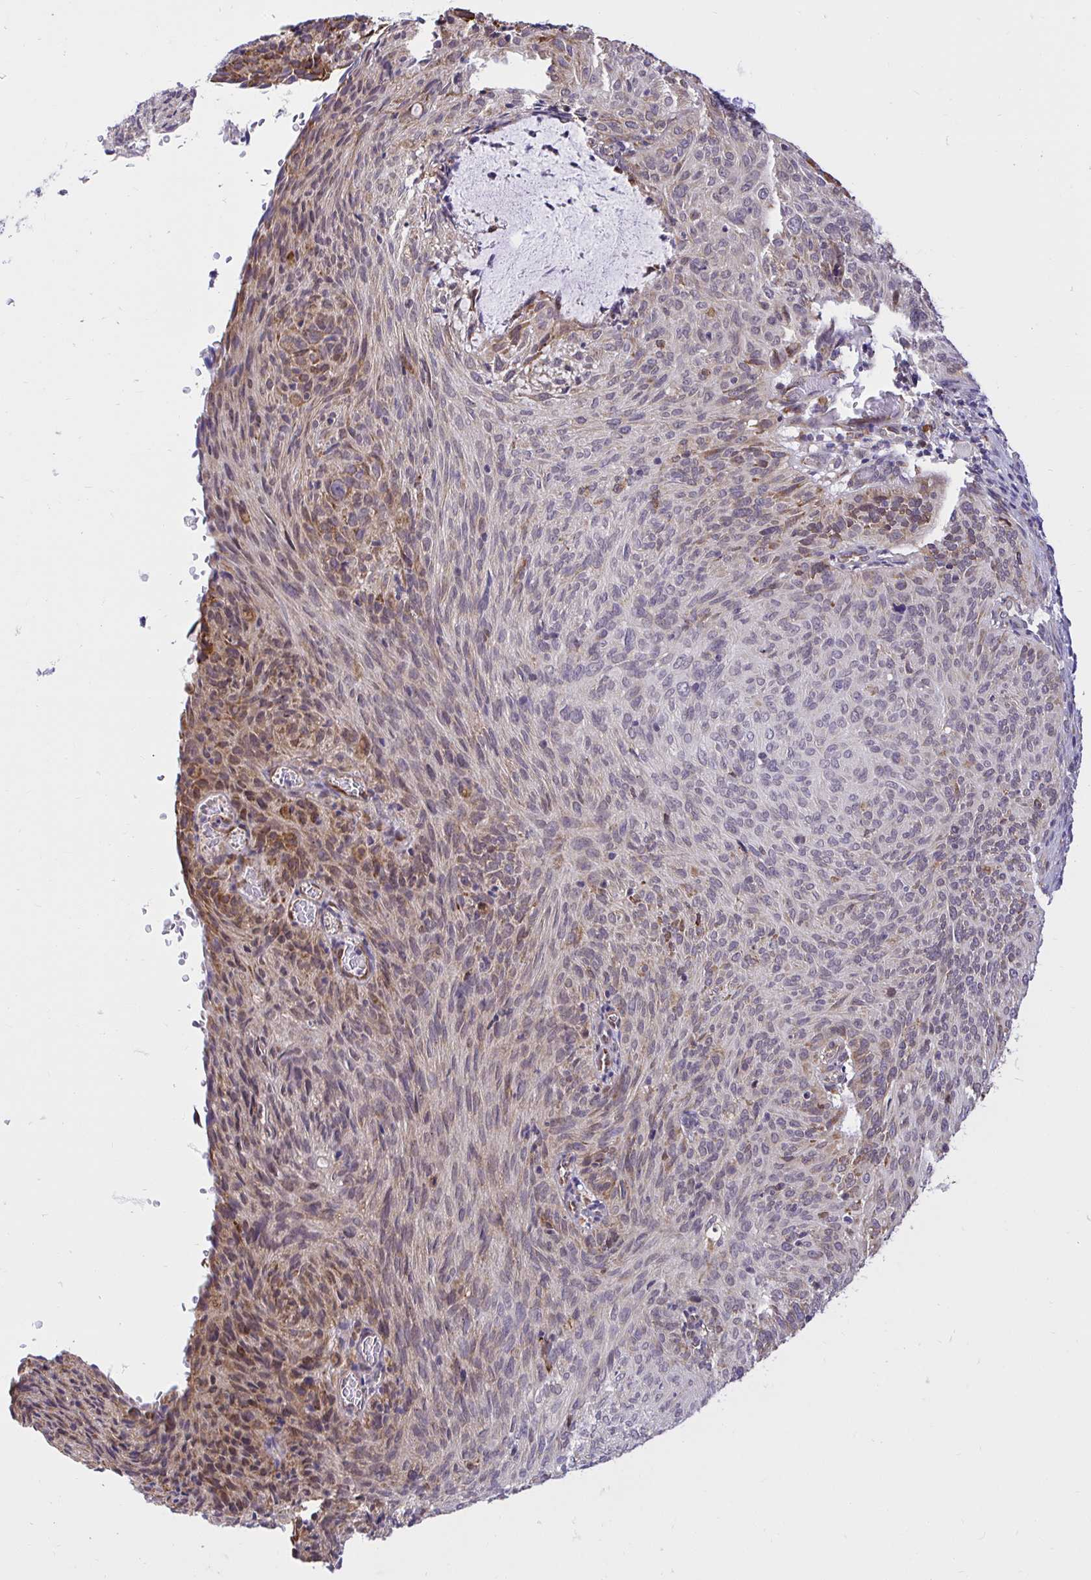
{"staining": {"intensity": "moderate", "quantity": "<25%", "location": "cytoplasmic/membranous"}, "tissue": "cervical cancer", "cell_type": "Tumor cells", "image_type": "cancer", "snomed": [{"axis": "morphology", "description": "Squamous cell carcinoma, NOS"}, {"axis": "topography", "description": "Cervix"}], "caption": "An image of cervical squamous cell carcinoma stained for a protein reveals moderate cytoplasmic/membranous brown staining in tumor cells. The protein is shown in brown color, while the nuclei are stained blue.", "gene": "NAALAD2", "patient": {"sex": "female", "age": 49}}